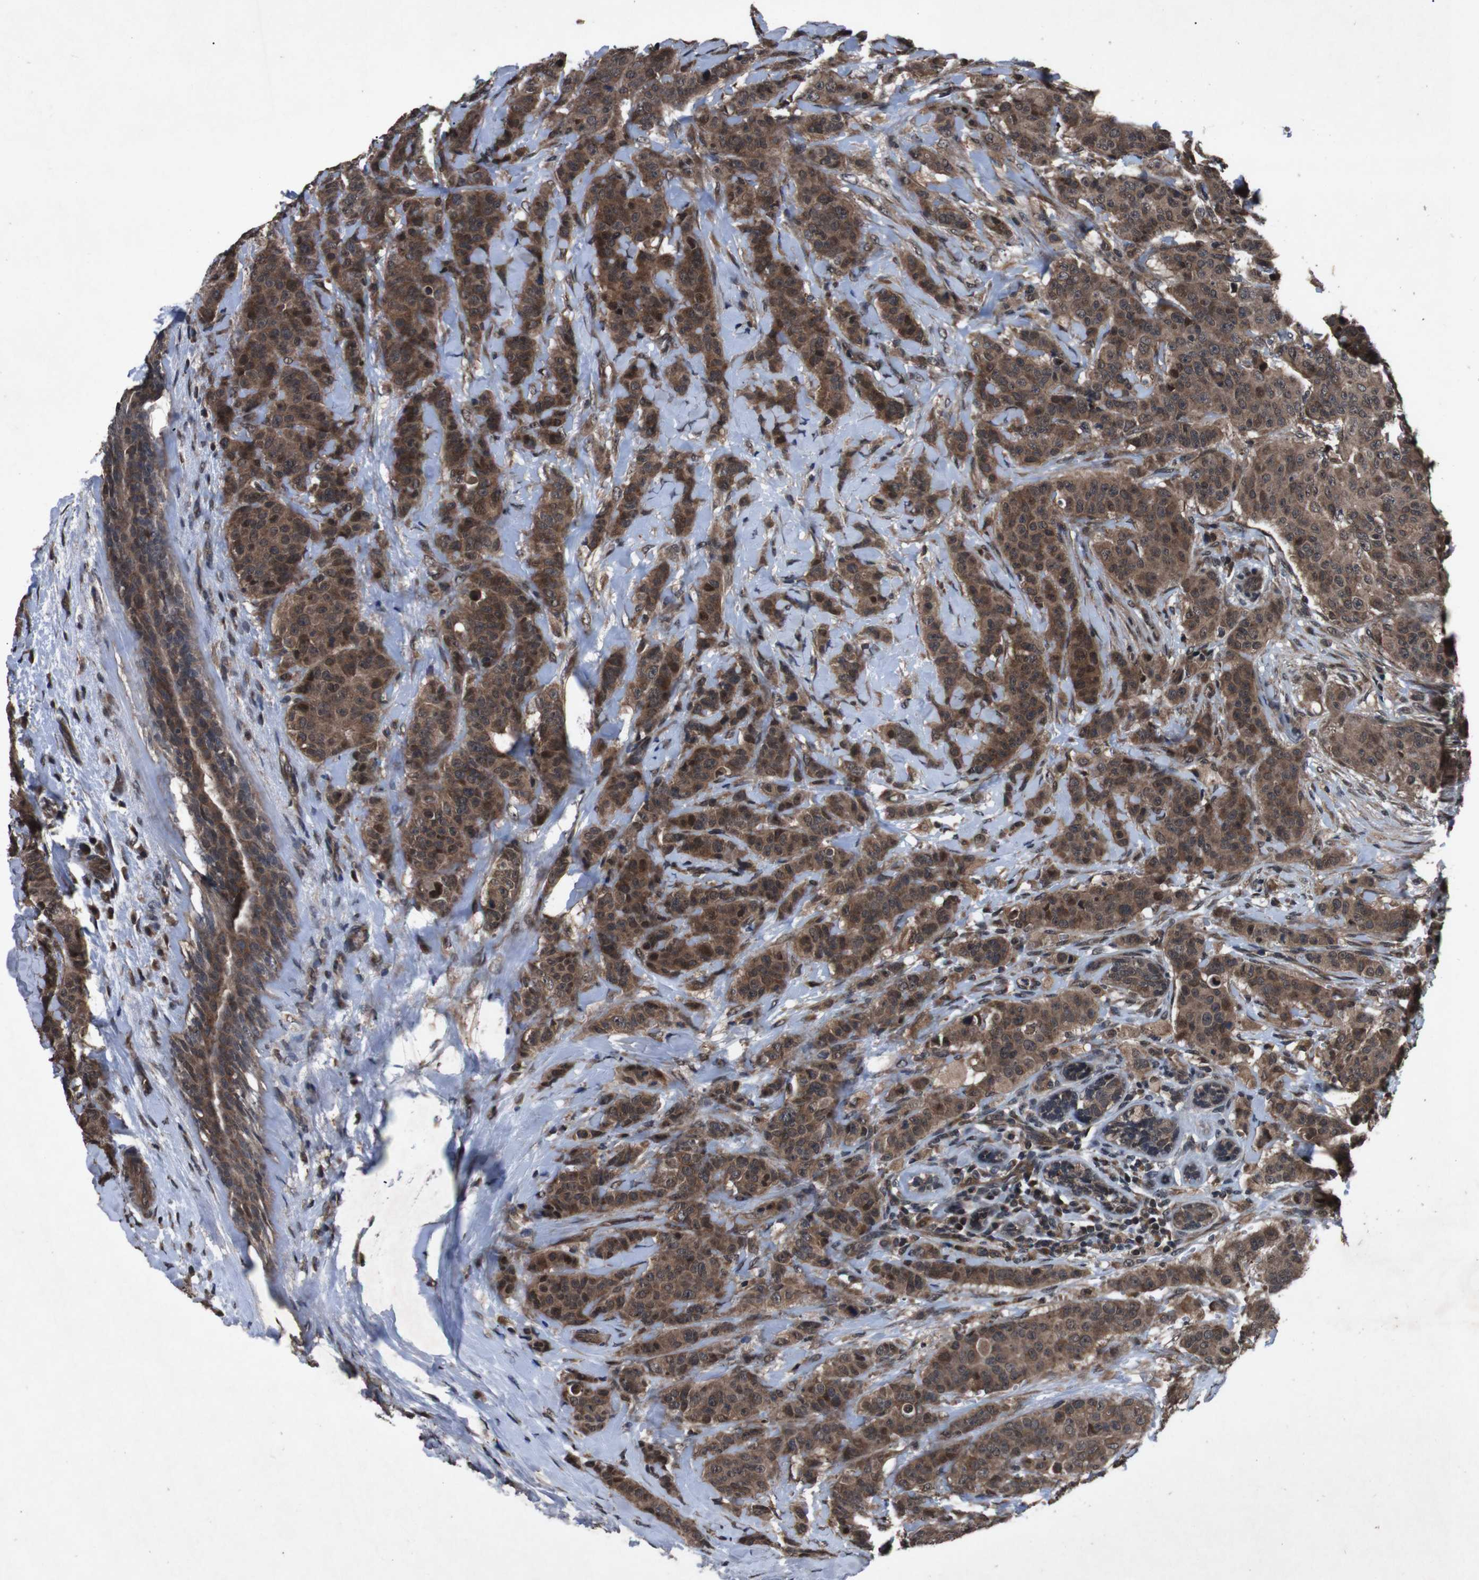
{"staining": {"intensity": "moderate", "quantity": ">75%", "location": "cytoplasmic/membranous,nuclear"}, "tissue": "breast cancer", "cell_type": "Tumor cells", "image_type": "cancer", "snomed": [{"axis": "morphology", "description": "Normal tissue, NOS"}, {"axis": "morphology", "description": "Duct carcinoma"}, {"axis": "topography", "description": "Breast"}], "caption": "Tumor cells display medium levels of moderate cytoplasmic/membranous and nuclear positivity in about >75% of cells in breast intraductal carcinoma.", "gene": "SOCS1", "patient": {"sex": "female", "age": 40}}